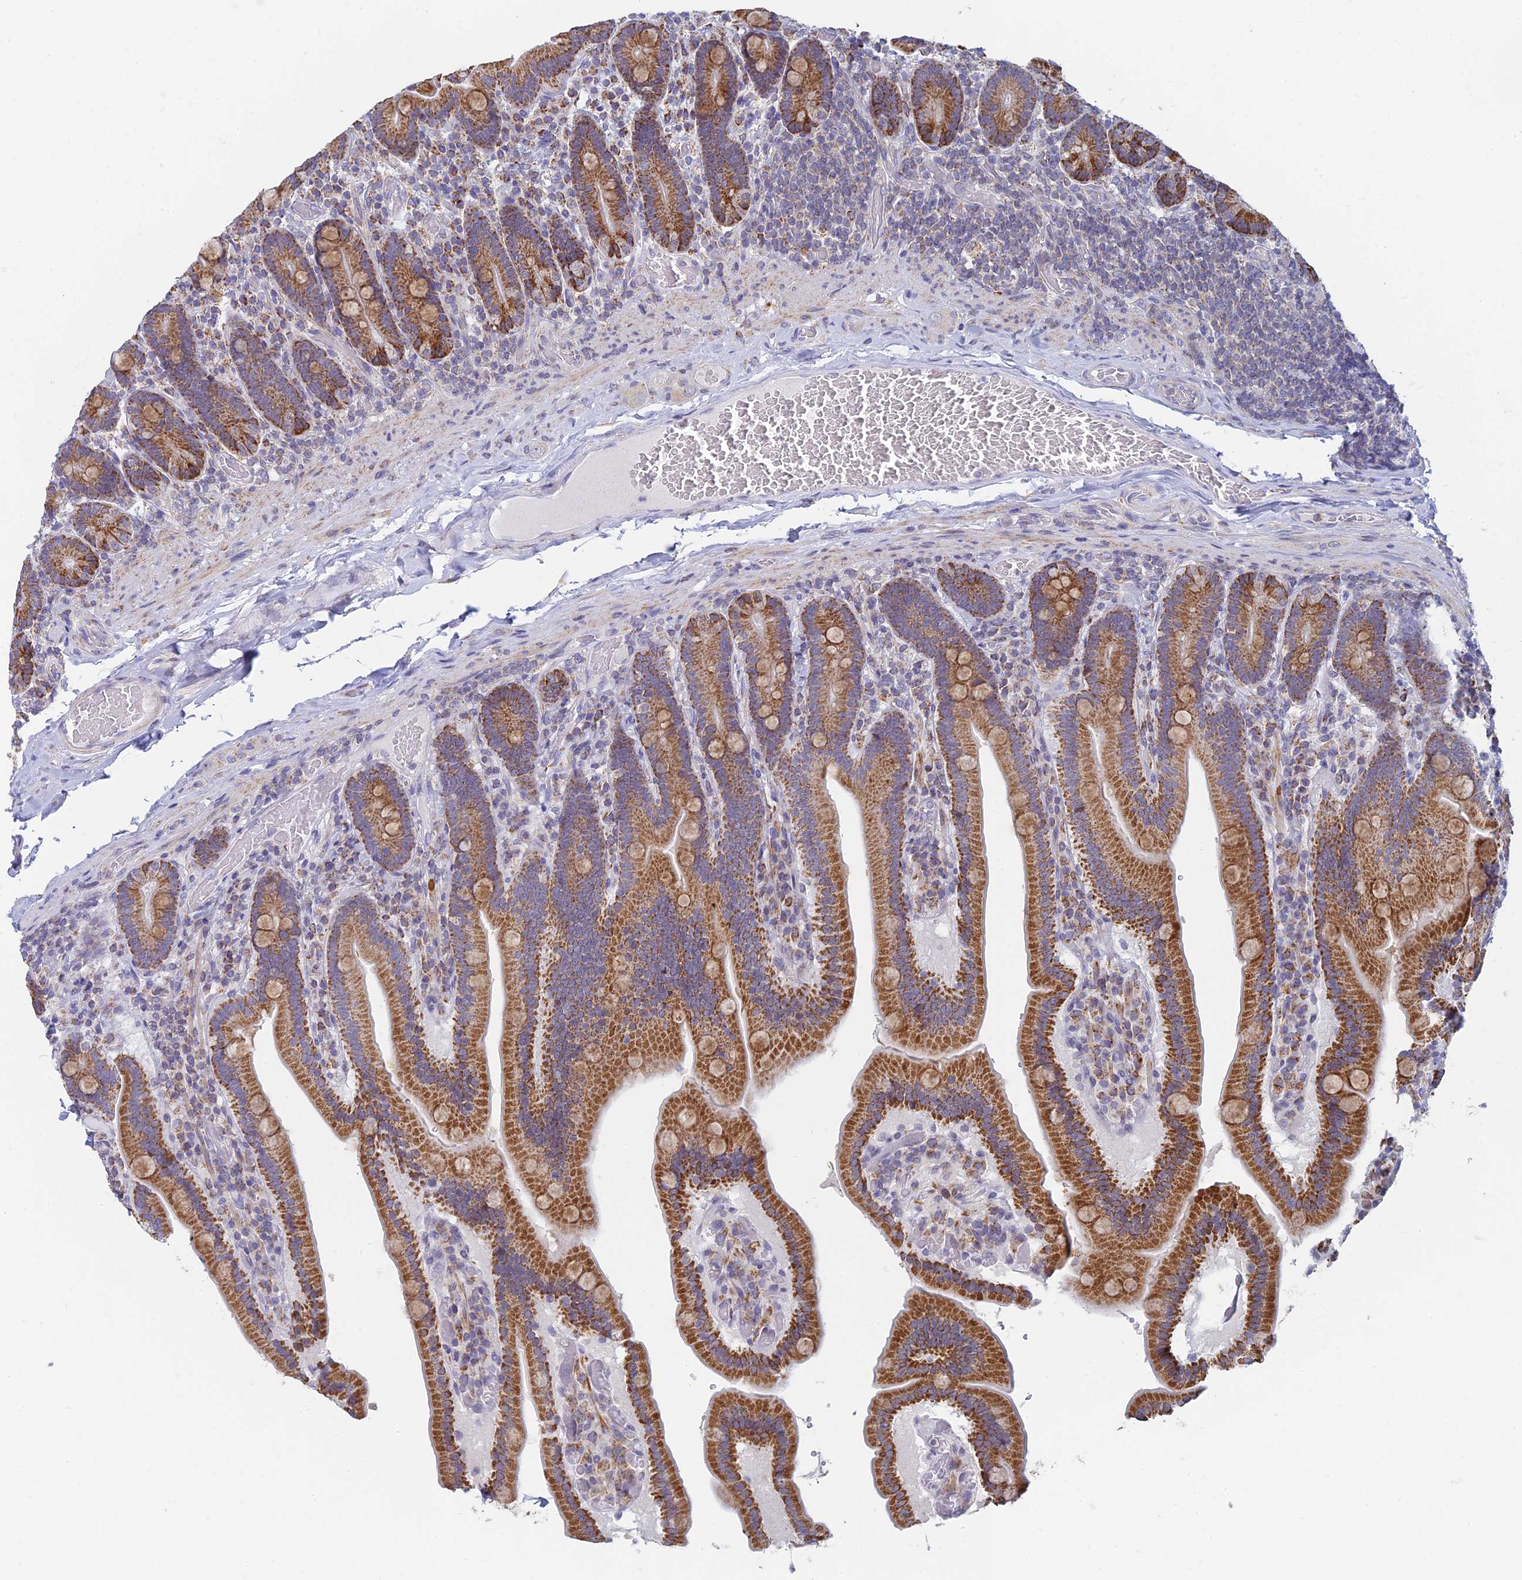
{"staining": {"intensity": "moderate", "quantity": ">75%", "location": "cytoplasmic/membranous"}, "tissue": "duodenum", "cell_type": "Glandular cells", "image_type": "normal", "snomed": [{"axis": "morphology", "description": "Normal tissue, NOS"}, {"axis": "topography", "description": "Duodenum"}], "caption": "Brown immunohistochemical staining in unremarkable duodenum exhibits moderate cytoplasmic/membranous expression in approximately >75% of glandular cells. (DAB = brown stain, brightfield microscopy at high magnification).", "gene": "REXO5", "patient": {"sex": "female", "age": 62}}